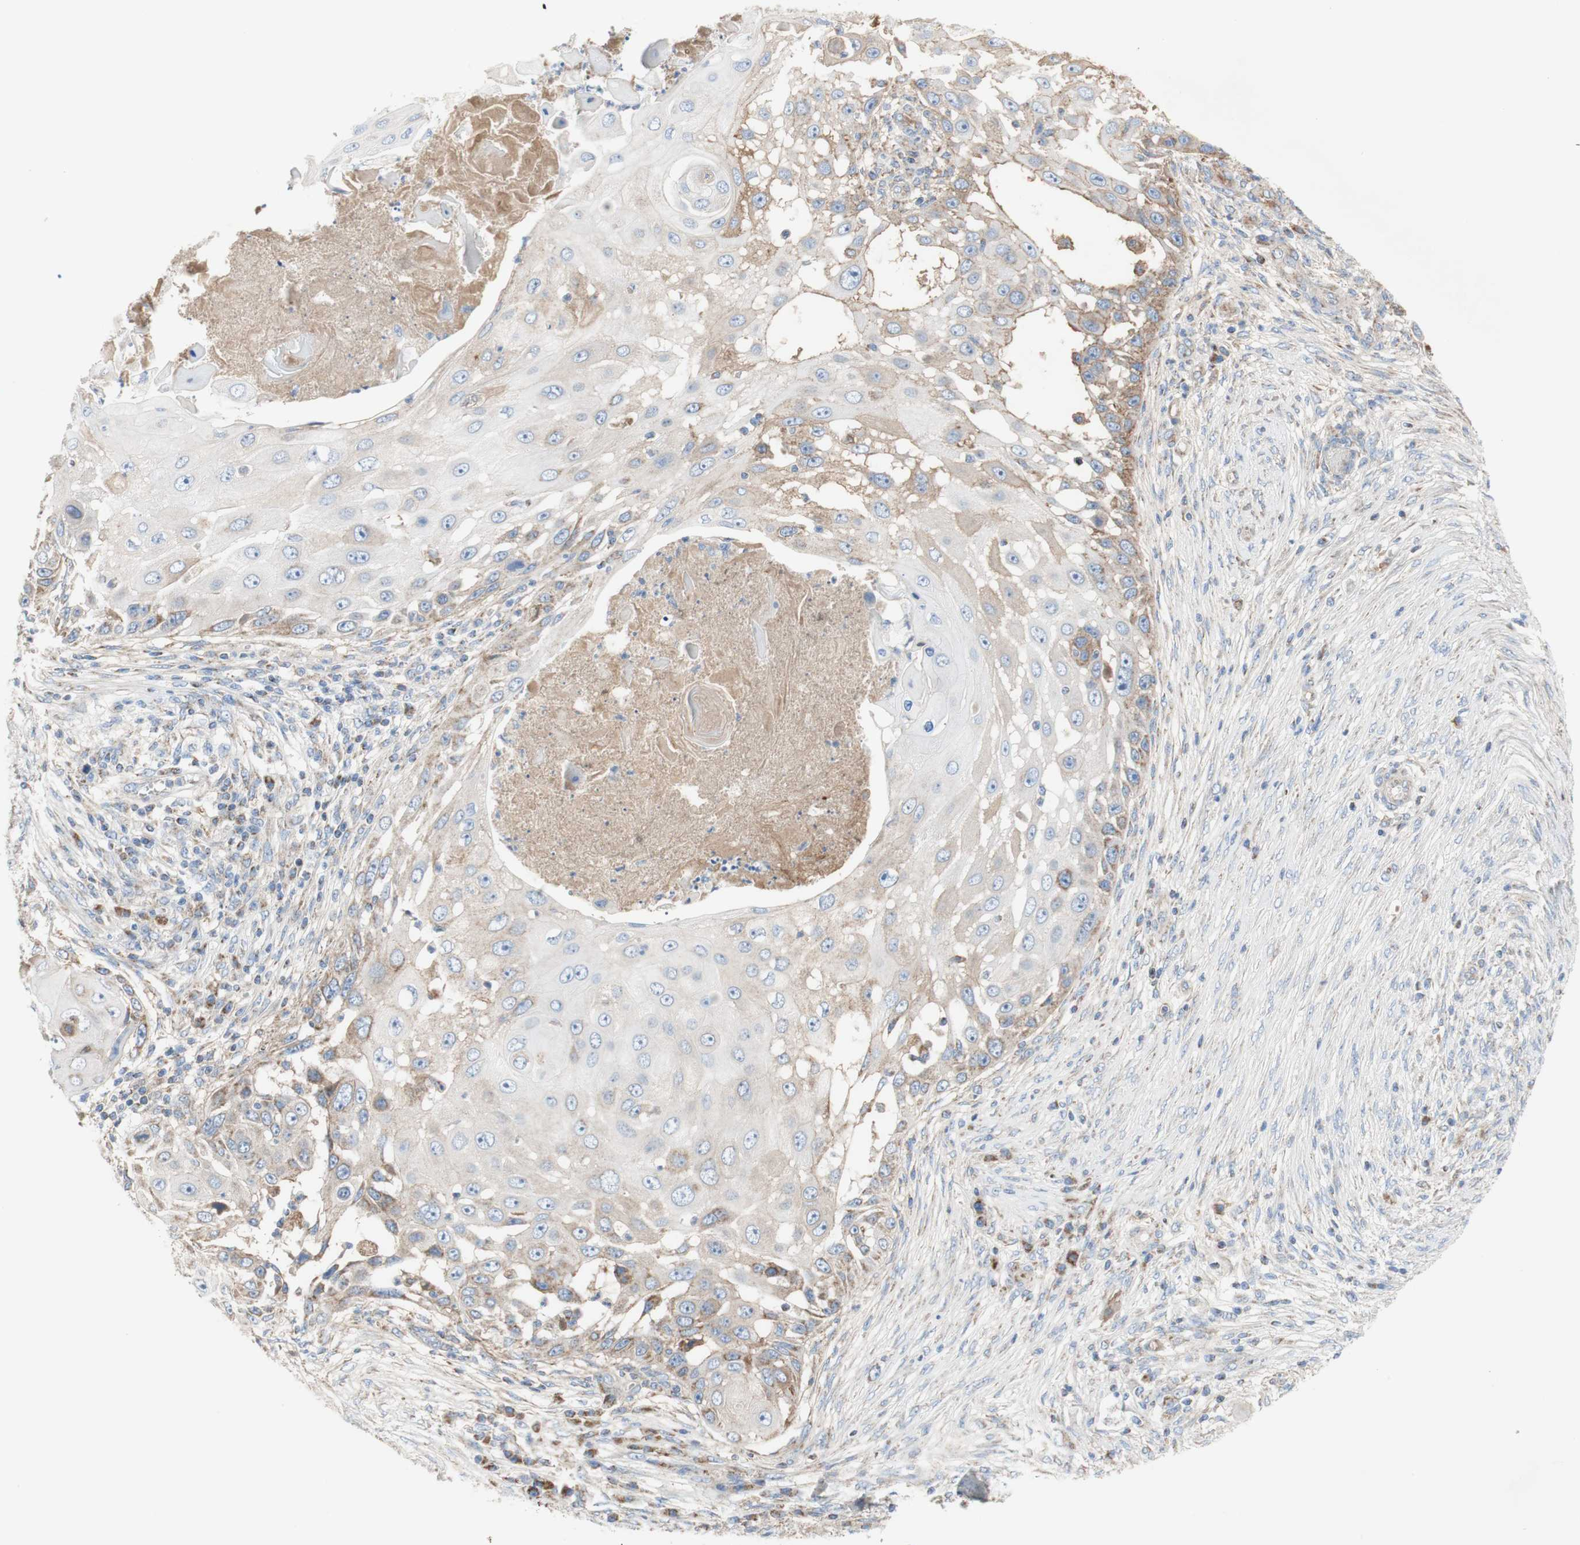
{"staining": {"intensity": "moderate", "quantity": "25%-75%", "location": "cytoplasmic/membranous"}, "tissue": "skin cancer", "cell_type": "Tumor cells", "image_type": "cancer", "snomed": [{"axis": "morphology", "description": "Squamous cell carcinoma, NOS"}, {"axis": "topography", "description": "Skin"}], "caption": "Moderate cytoplasmic/membranous protein expression is present in about 25%-75% of tumor cells in skin cancer (squamous cell carcinoma).", "gene": "SDHB", "patient": {"sex": "female", "age": 44}}